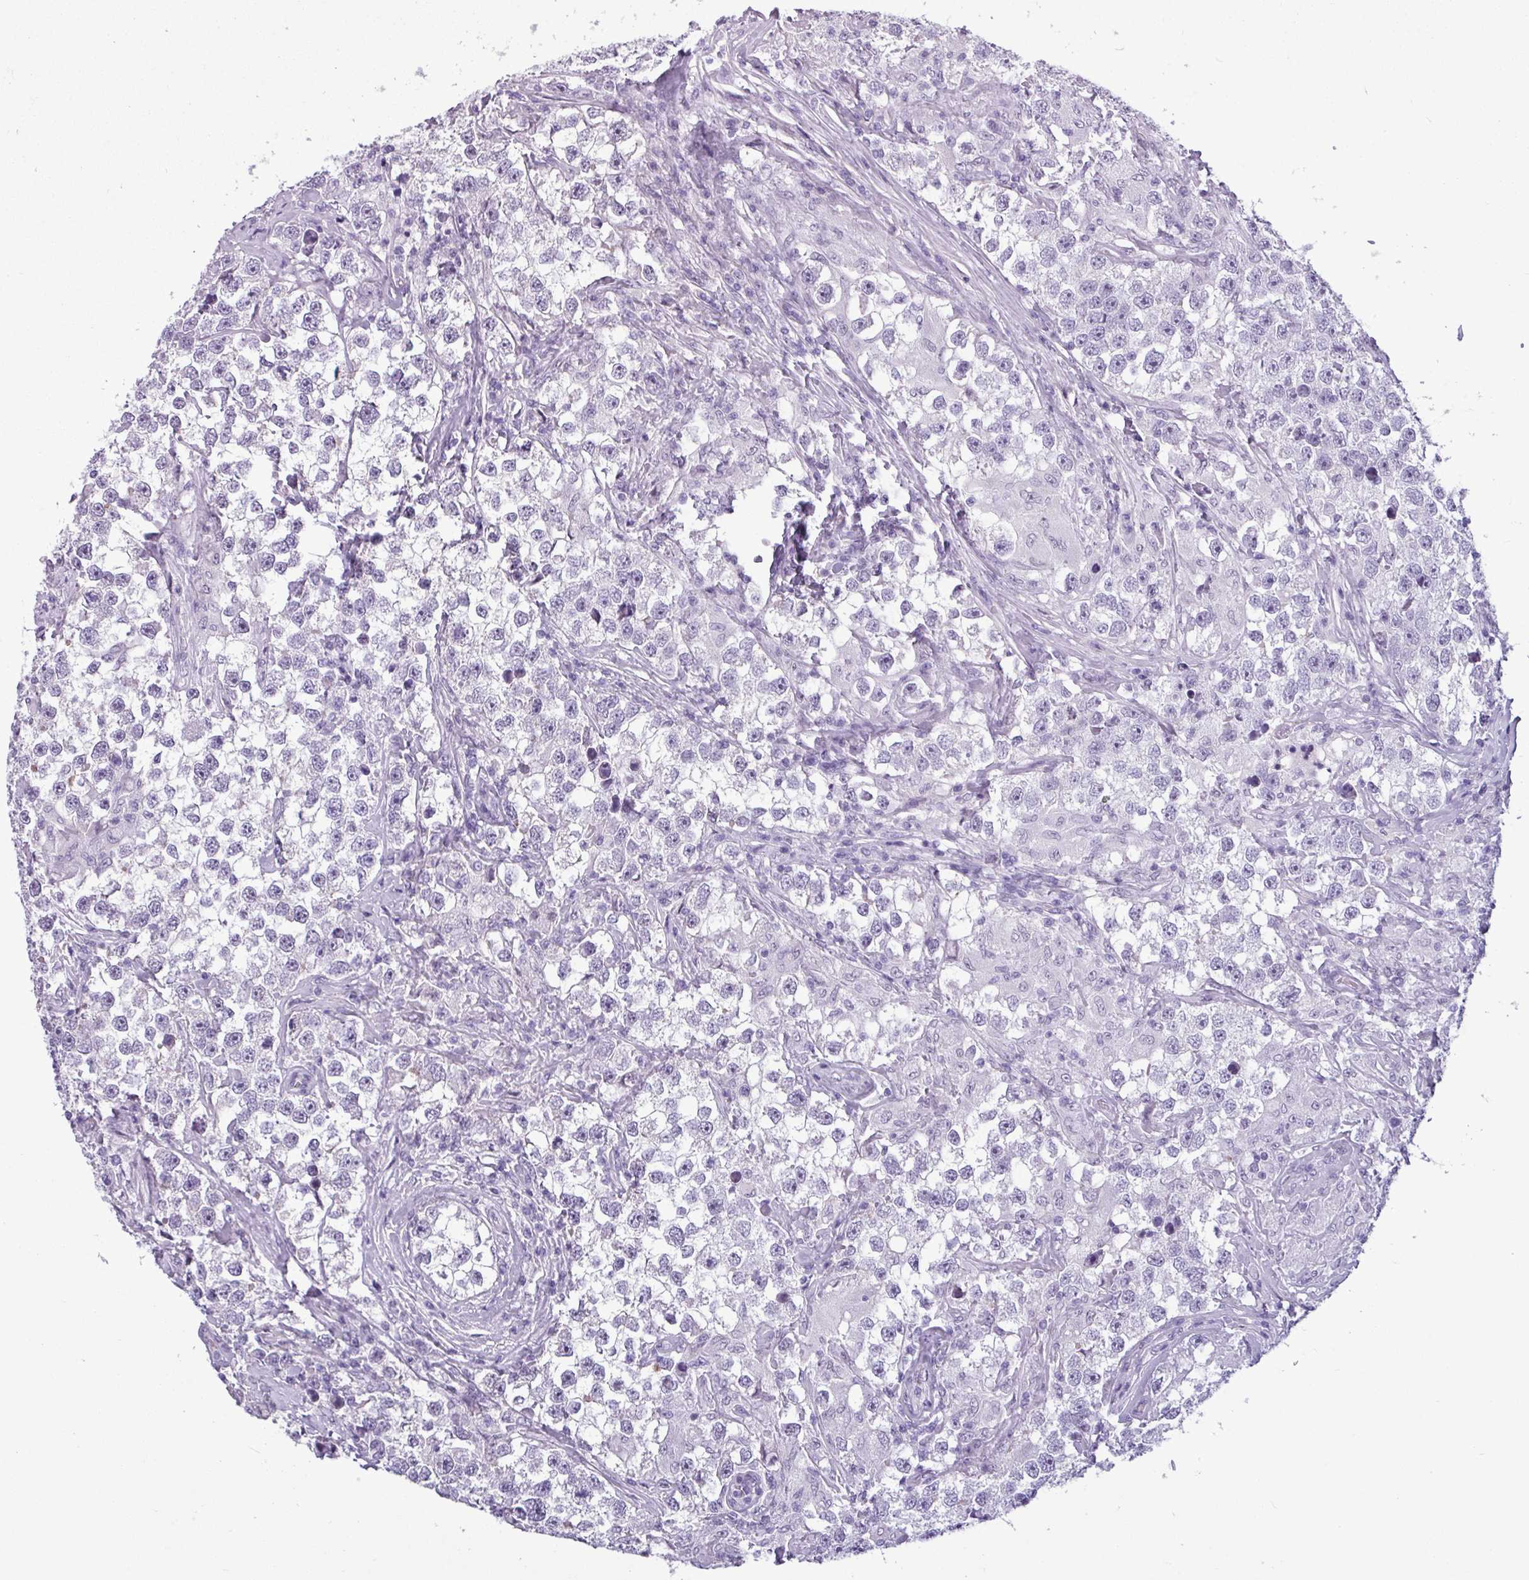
{"staining": {"intensity": "negative", "quantity": "none", "location": "none"}, "tissue": "testis cancer", "cell_type": "Tumor cells", "image_type": "cancer", "snomed": [{"axis": "morphology", "description": "Seminoma, NOS"}, {"axis": "topography", "description": "Testis"}], "caption": "A micrograph of seminoma (testis) stained for a protein reveals no brown staining in tumor cells.", "gene": "SRGAP1", "patient": {"sex": "male", "age": 46}}